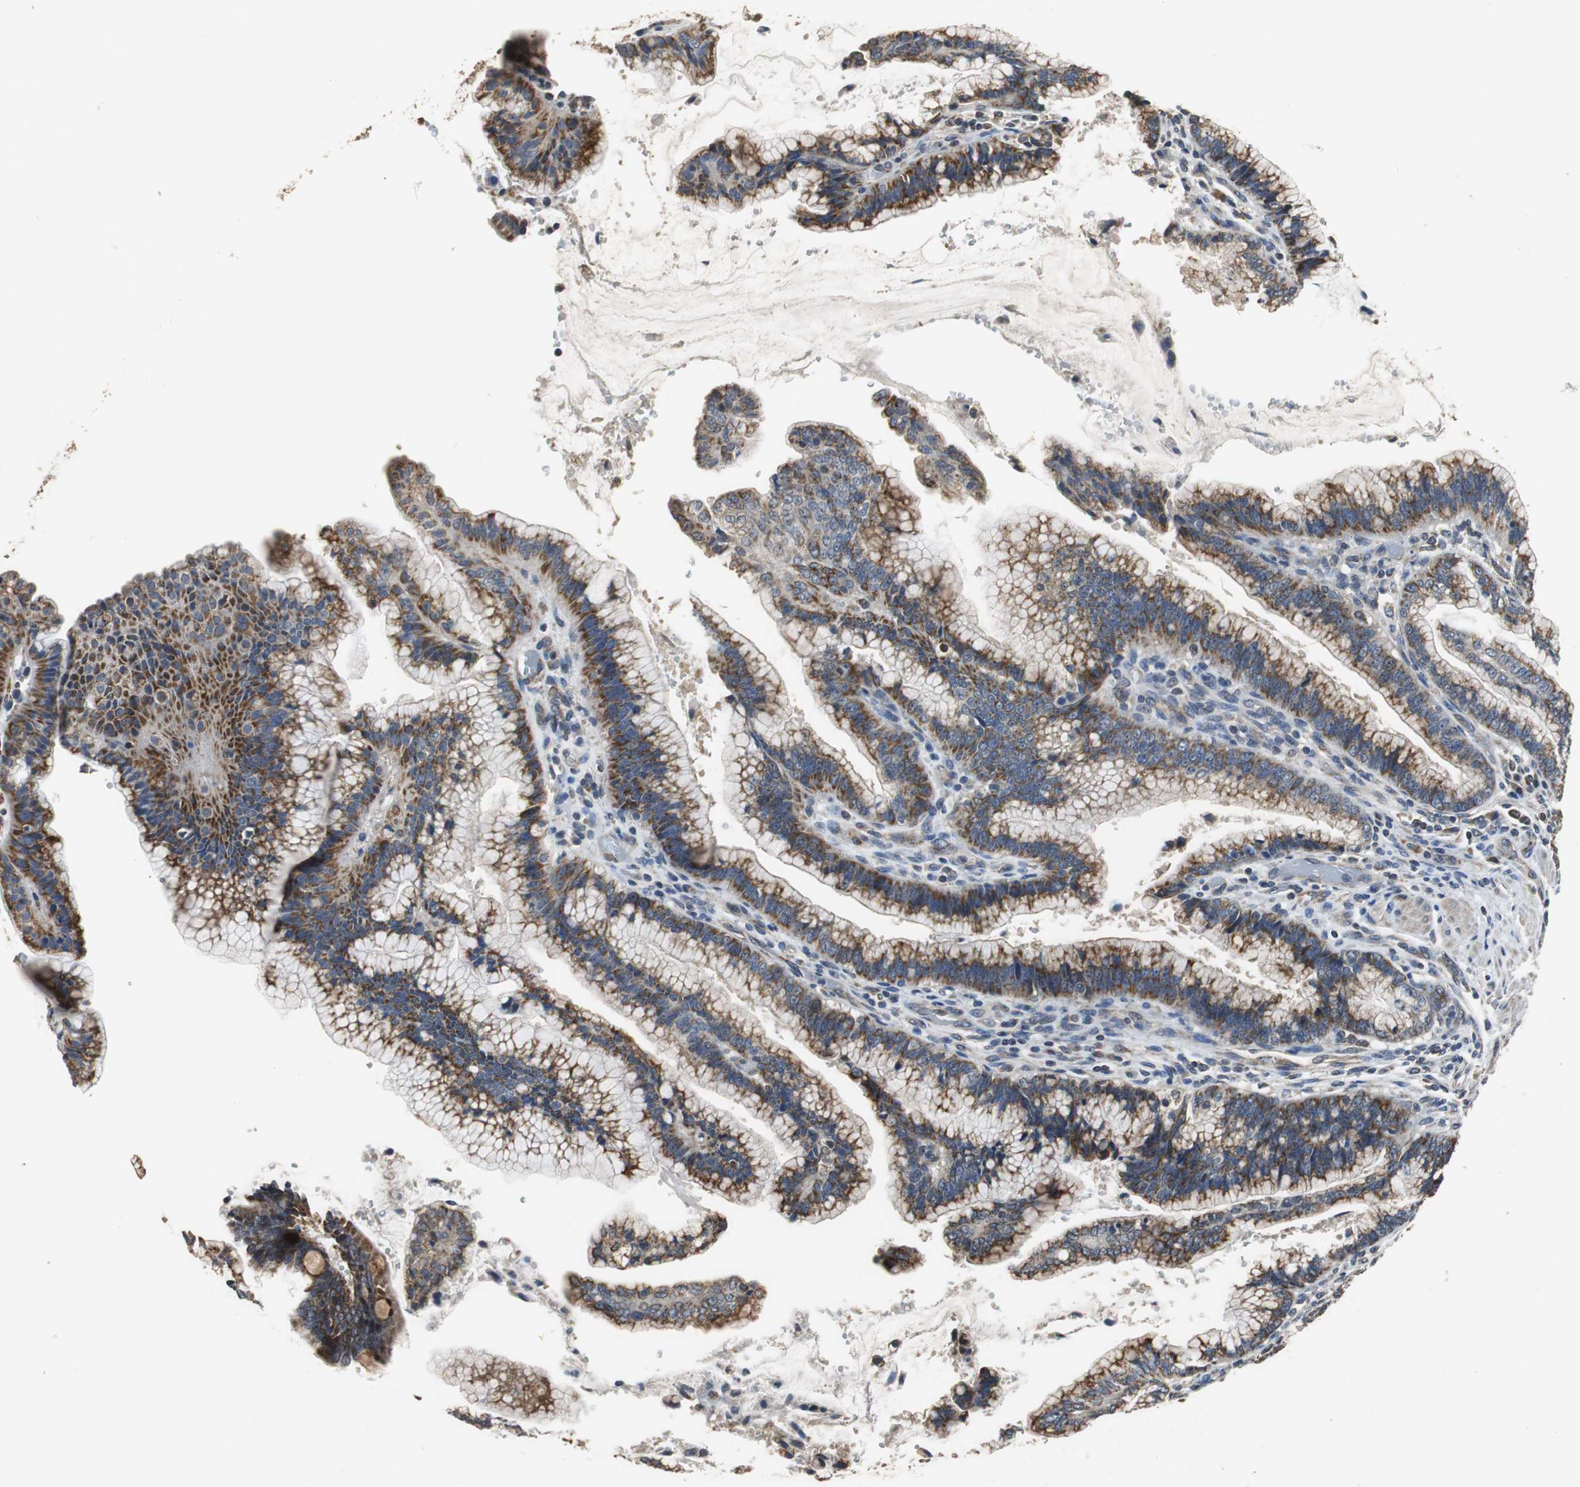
{"staining": {"intensity": "moderate", "quantity": ">75%", "location": "cytoplasmic/membranous"}, "tissue": "pancreatic cancer", "cell_type": "Tumor cells", "image_type": "cancer", "snomed": [{"axis": "morphology", "description": "Adenocarcinoma, NOS"}, {"axis": "topography", "description": "Pancreas"}], "caption": "Human pancreatic cancer (adenocarcinoma) stained for a protein (brown) shows moderate cytoplasmic/membranous positive positivity in about >75% of tumor cells.", "gene": "HMGCL", "patient": {"sex": "female", "age": 64}}